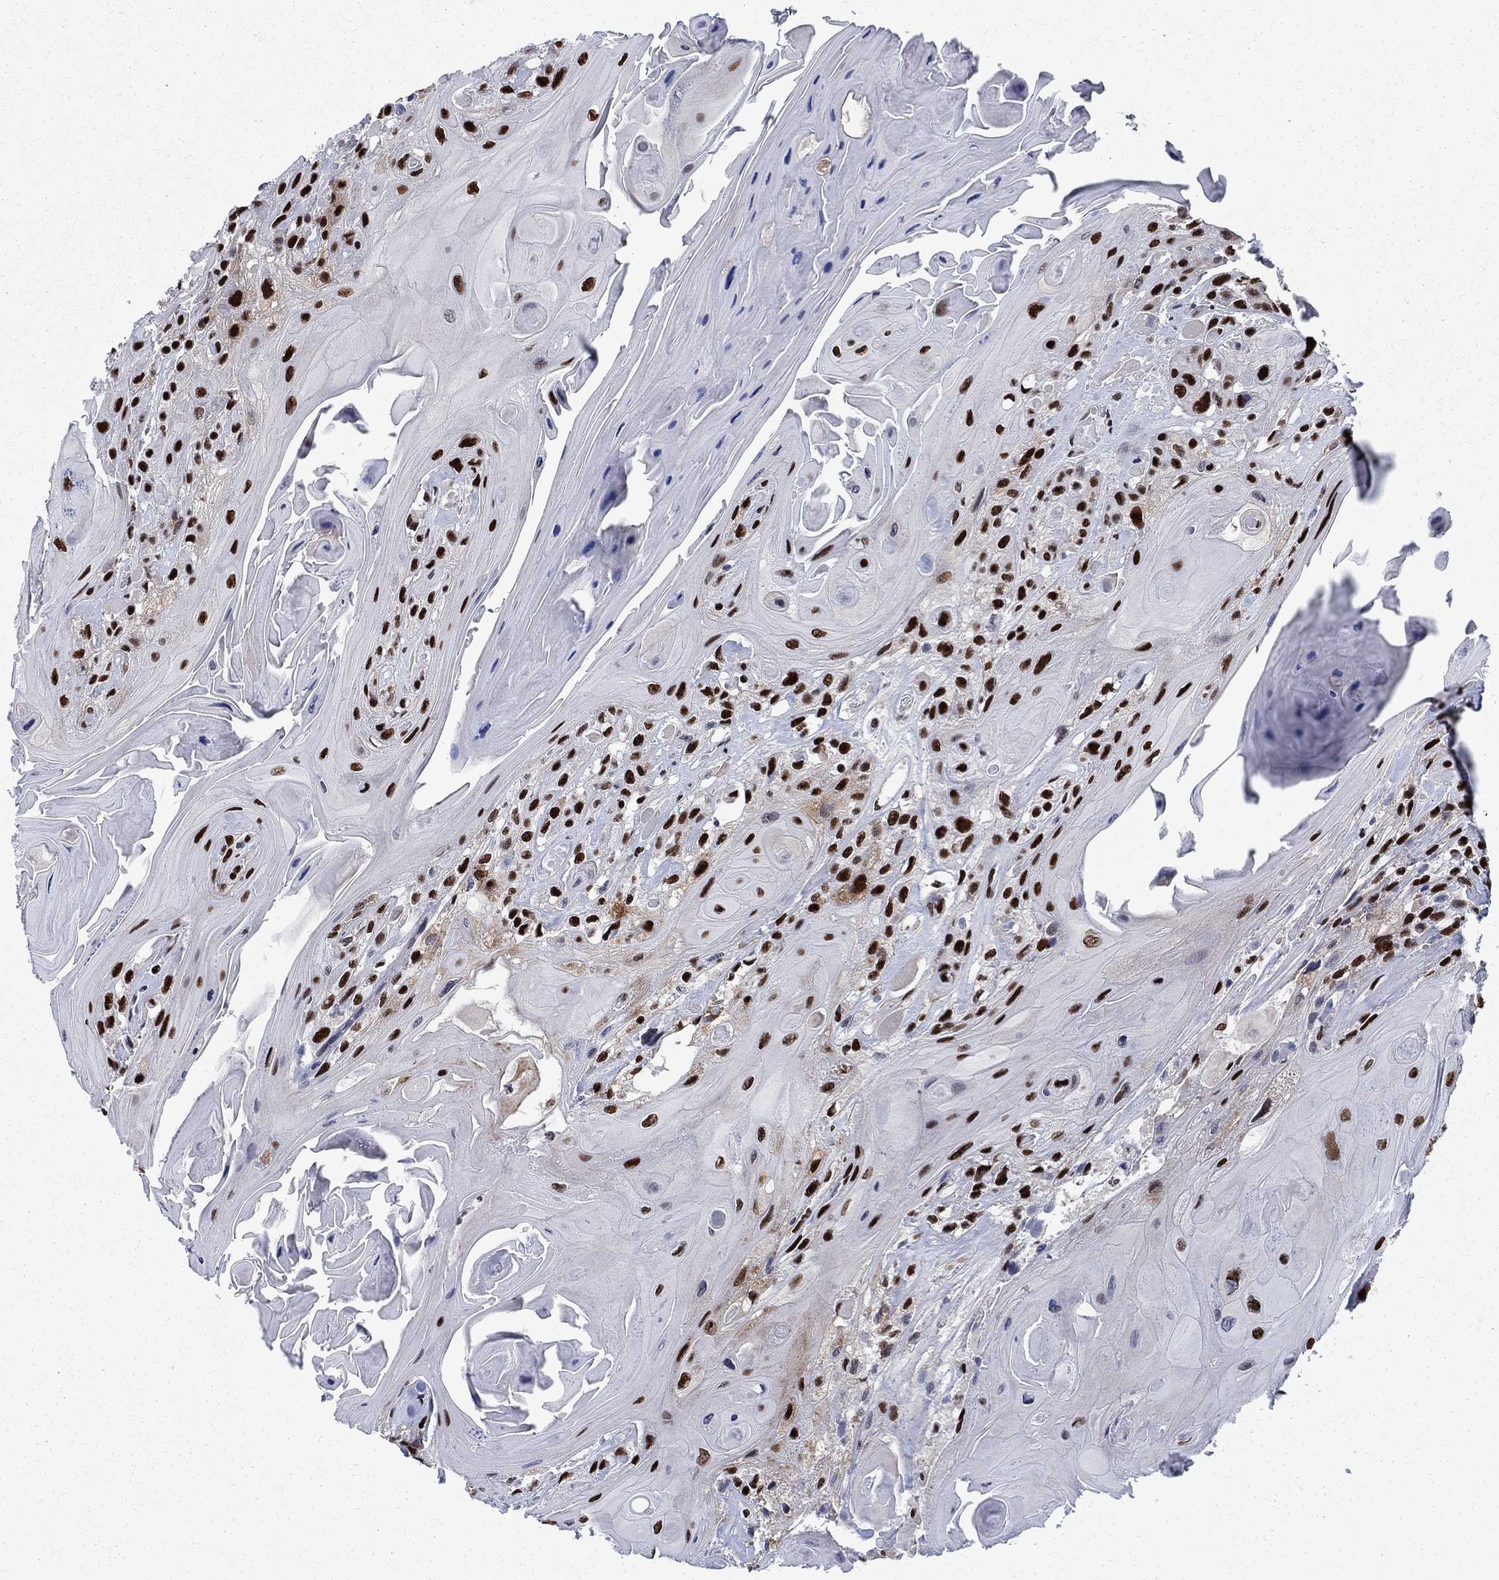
{"staining": {"intensity": "strong", "quantity": ">75%", "location": "nuclear"}, "tissue": "head and neck cancer", "cell_type": "Tumor cells", "image_type": "cancer", "snomed": [{"axis": "morphology", "description": "Squamous cell carcinoma, NOS"}, {"axis": "topography", "description": "Head-Neck"}], "caption": "Human head and neck cancer (squamous cell carcinoma) stained with a brown dye displays strong nuclear positive staining in approximately >75% of tumor cells.", "gene": "RPRD1B", "patient": {"sex": "female", "age": 59}}